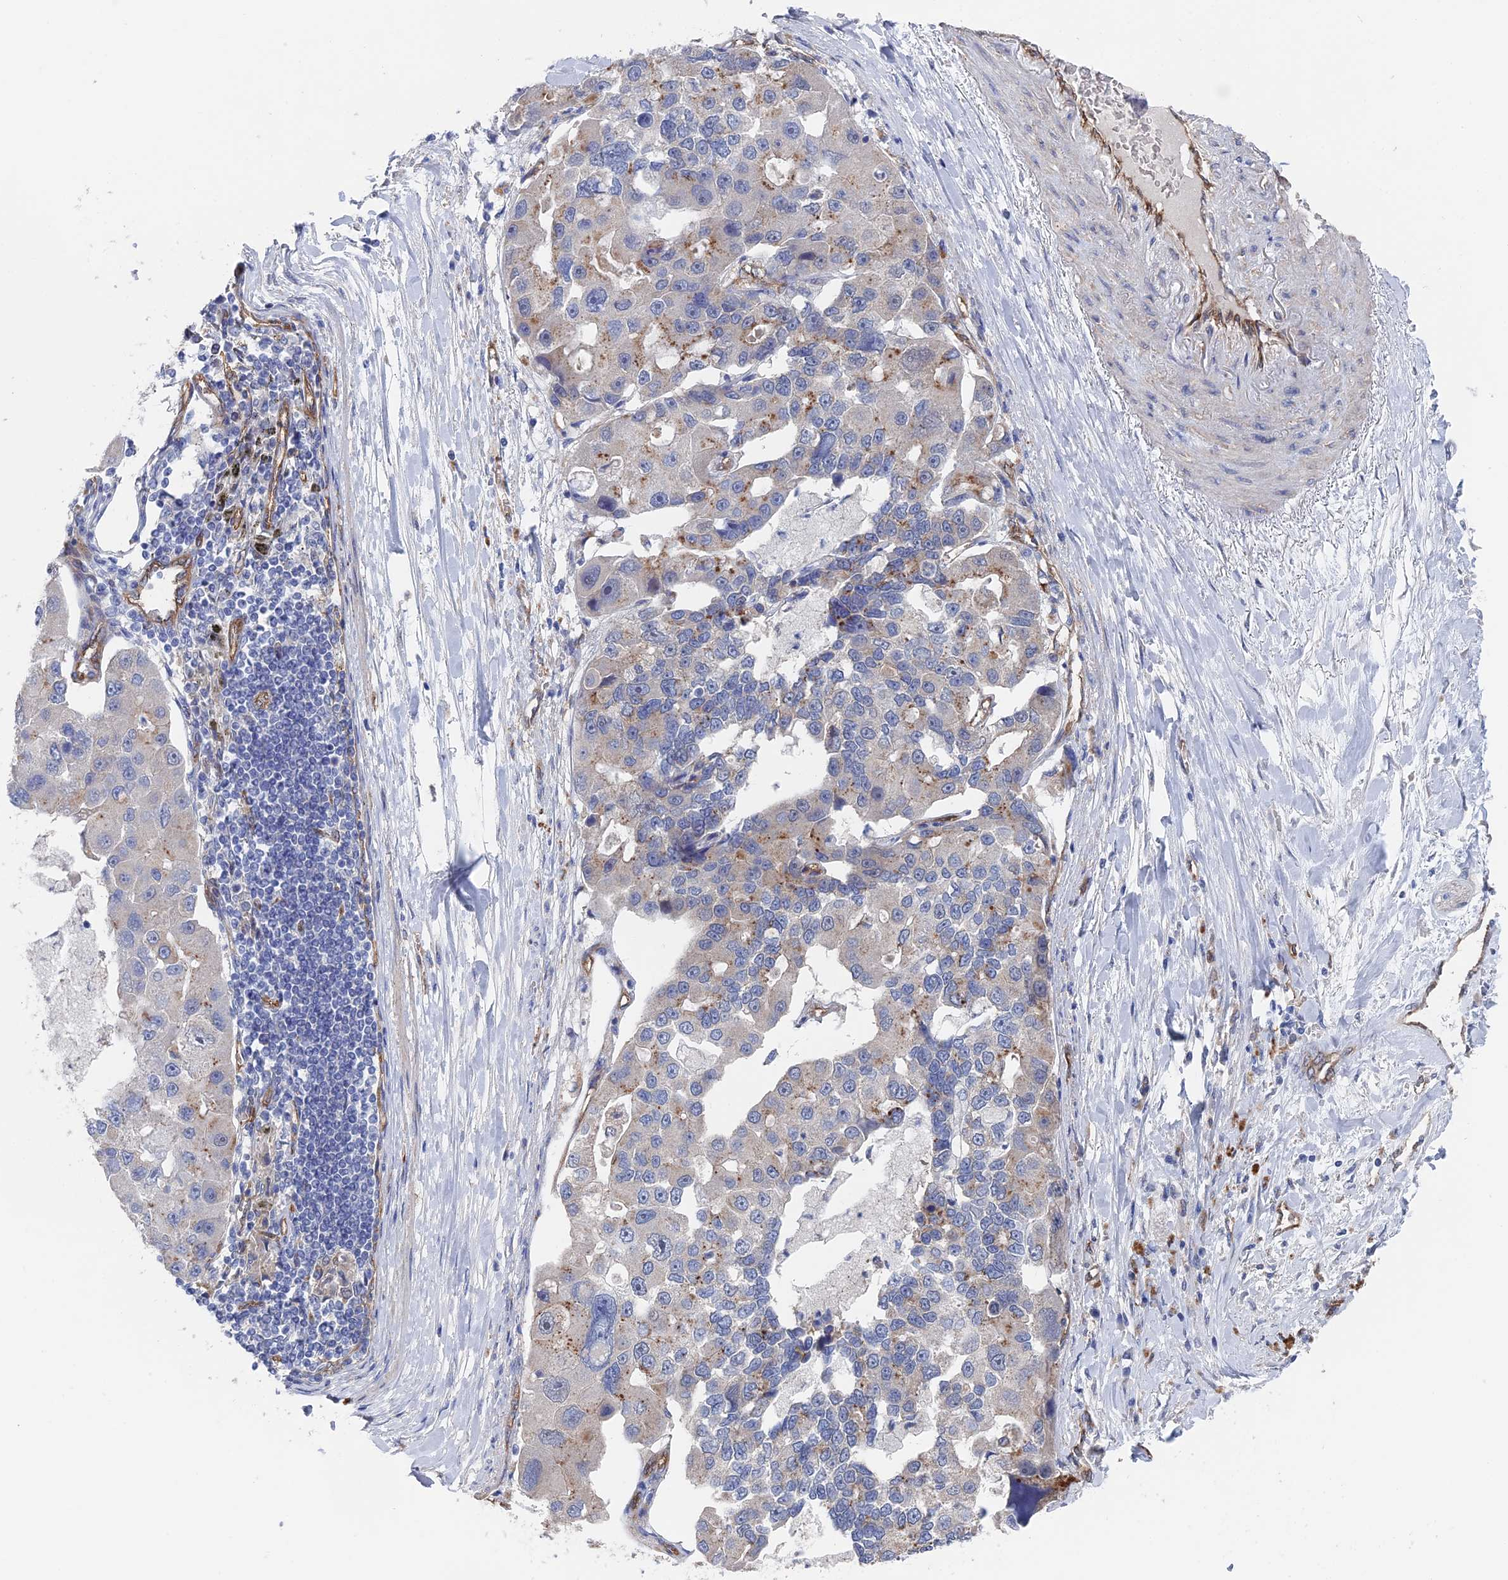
{"staining": {"intensity": "moderate", "quantity": "<25%", "location": "cytoplasmic/membranous"}, "tissue": "lung cancer", "cell_type": "Tumor cells", "image_type": "cancer", "snomed": [{"axis": "morphology", "description": "Adenocarcinoma, NOS"}, {"axis": "topography", "description": "Lung"}], "caption": "Lung adenocarcinoma was stained to show a protein in brown. There is low levels of moderate cytoplasmic/membranous expression in about <25% of tumor cells.", "gene": "ARAP3", "patient": {"sex": "female", "age": 54}}